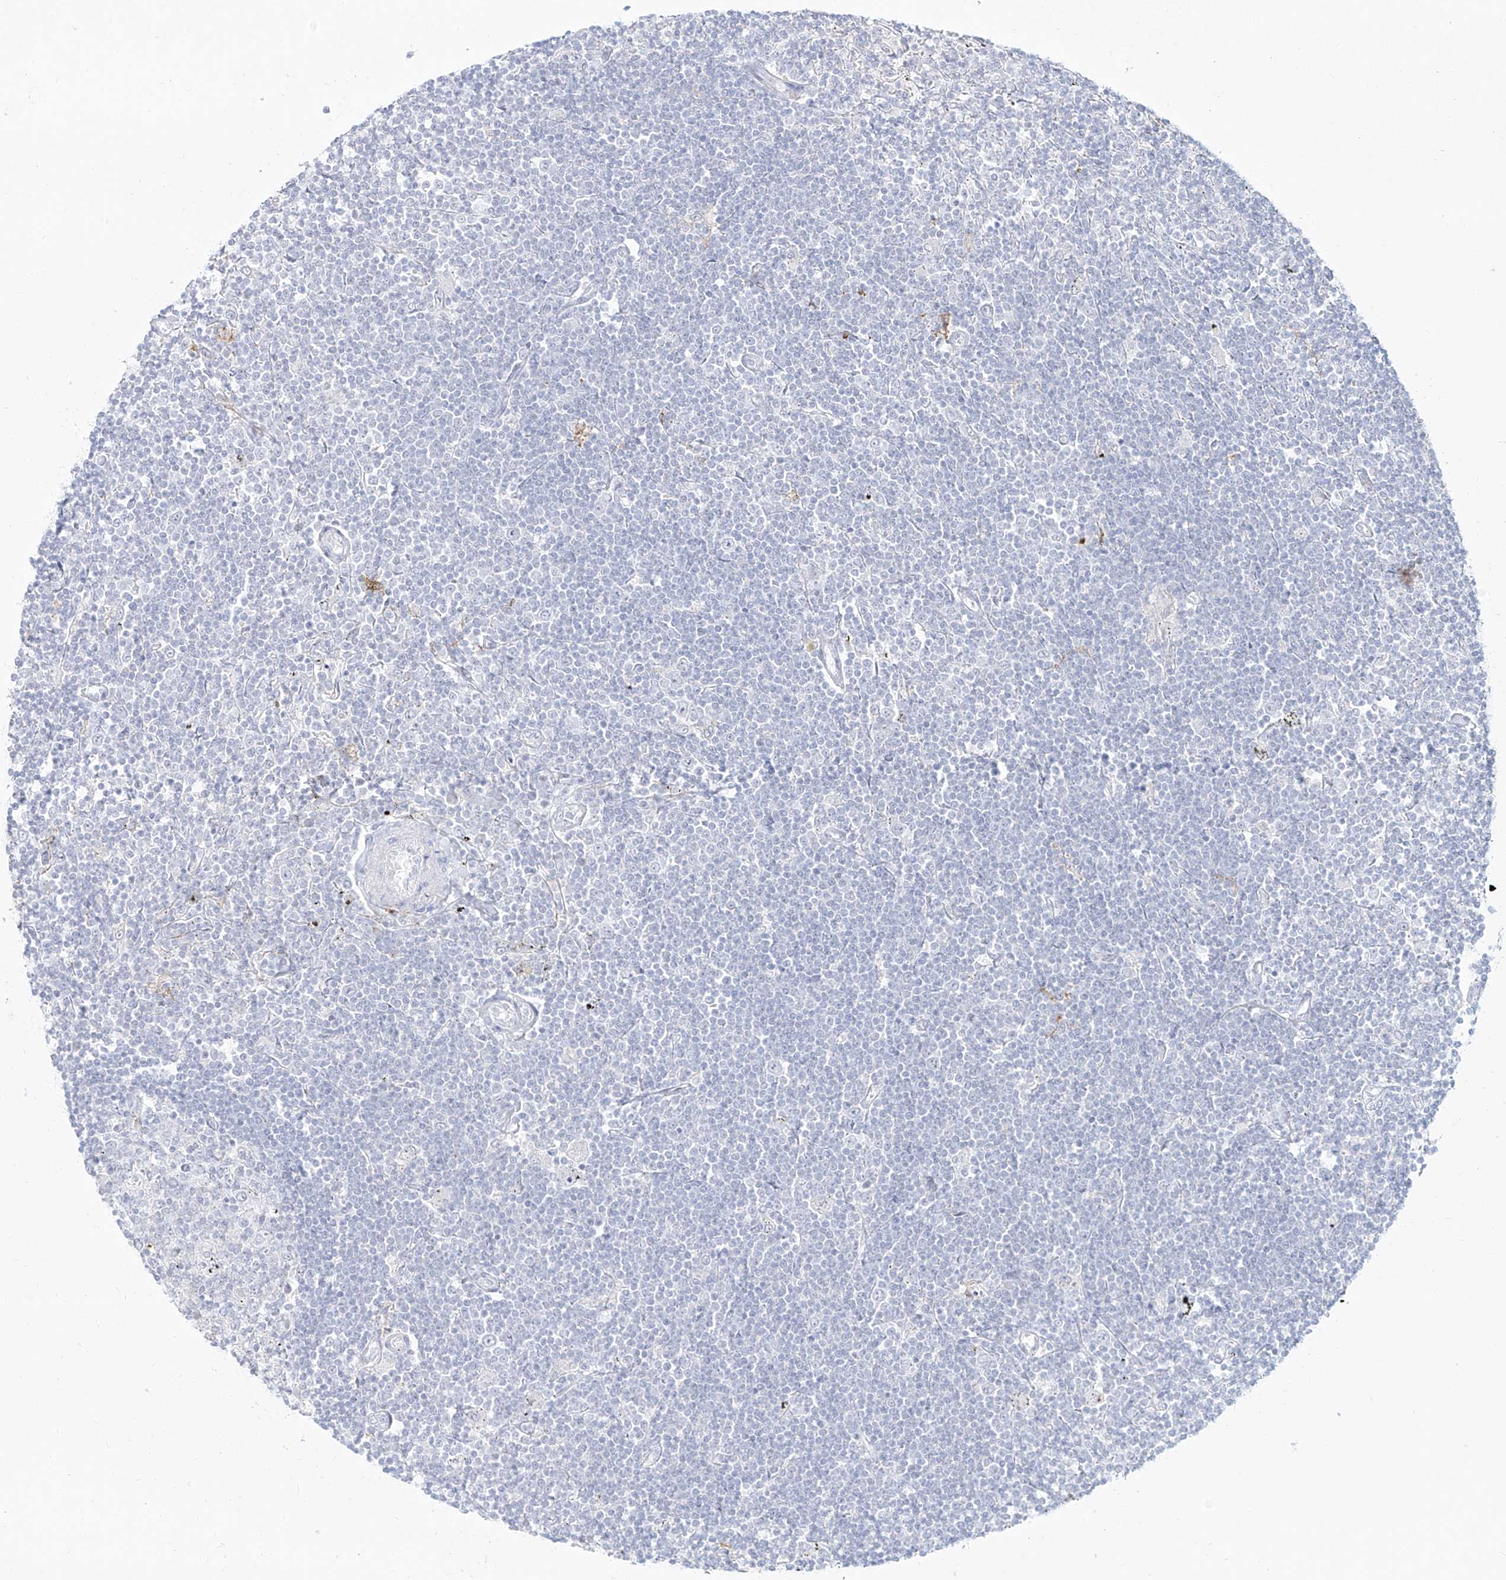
{"staining": {"intensity": "negative", "quantity": "none", "location": "none"}, "tissue": "lymphoma", "cell_type": "Tumor cells", "image_type": "cancer", "snomed": [{"axis": "morphology", "description": "Malignant lymphoma, non-Hodgkin's type, Low grade"}, {"axis": "topography", "description": "Spleen"}], "caption": "The histopathology image displays no staining of tumor cells in low-grade malignant lymphoma, non-Hodgkin's type.", "gene": "CD209", "patient": {"sex": "male", "age": 76}}